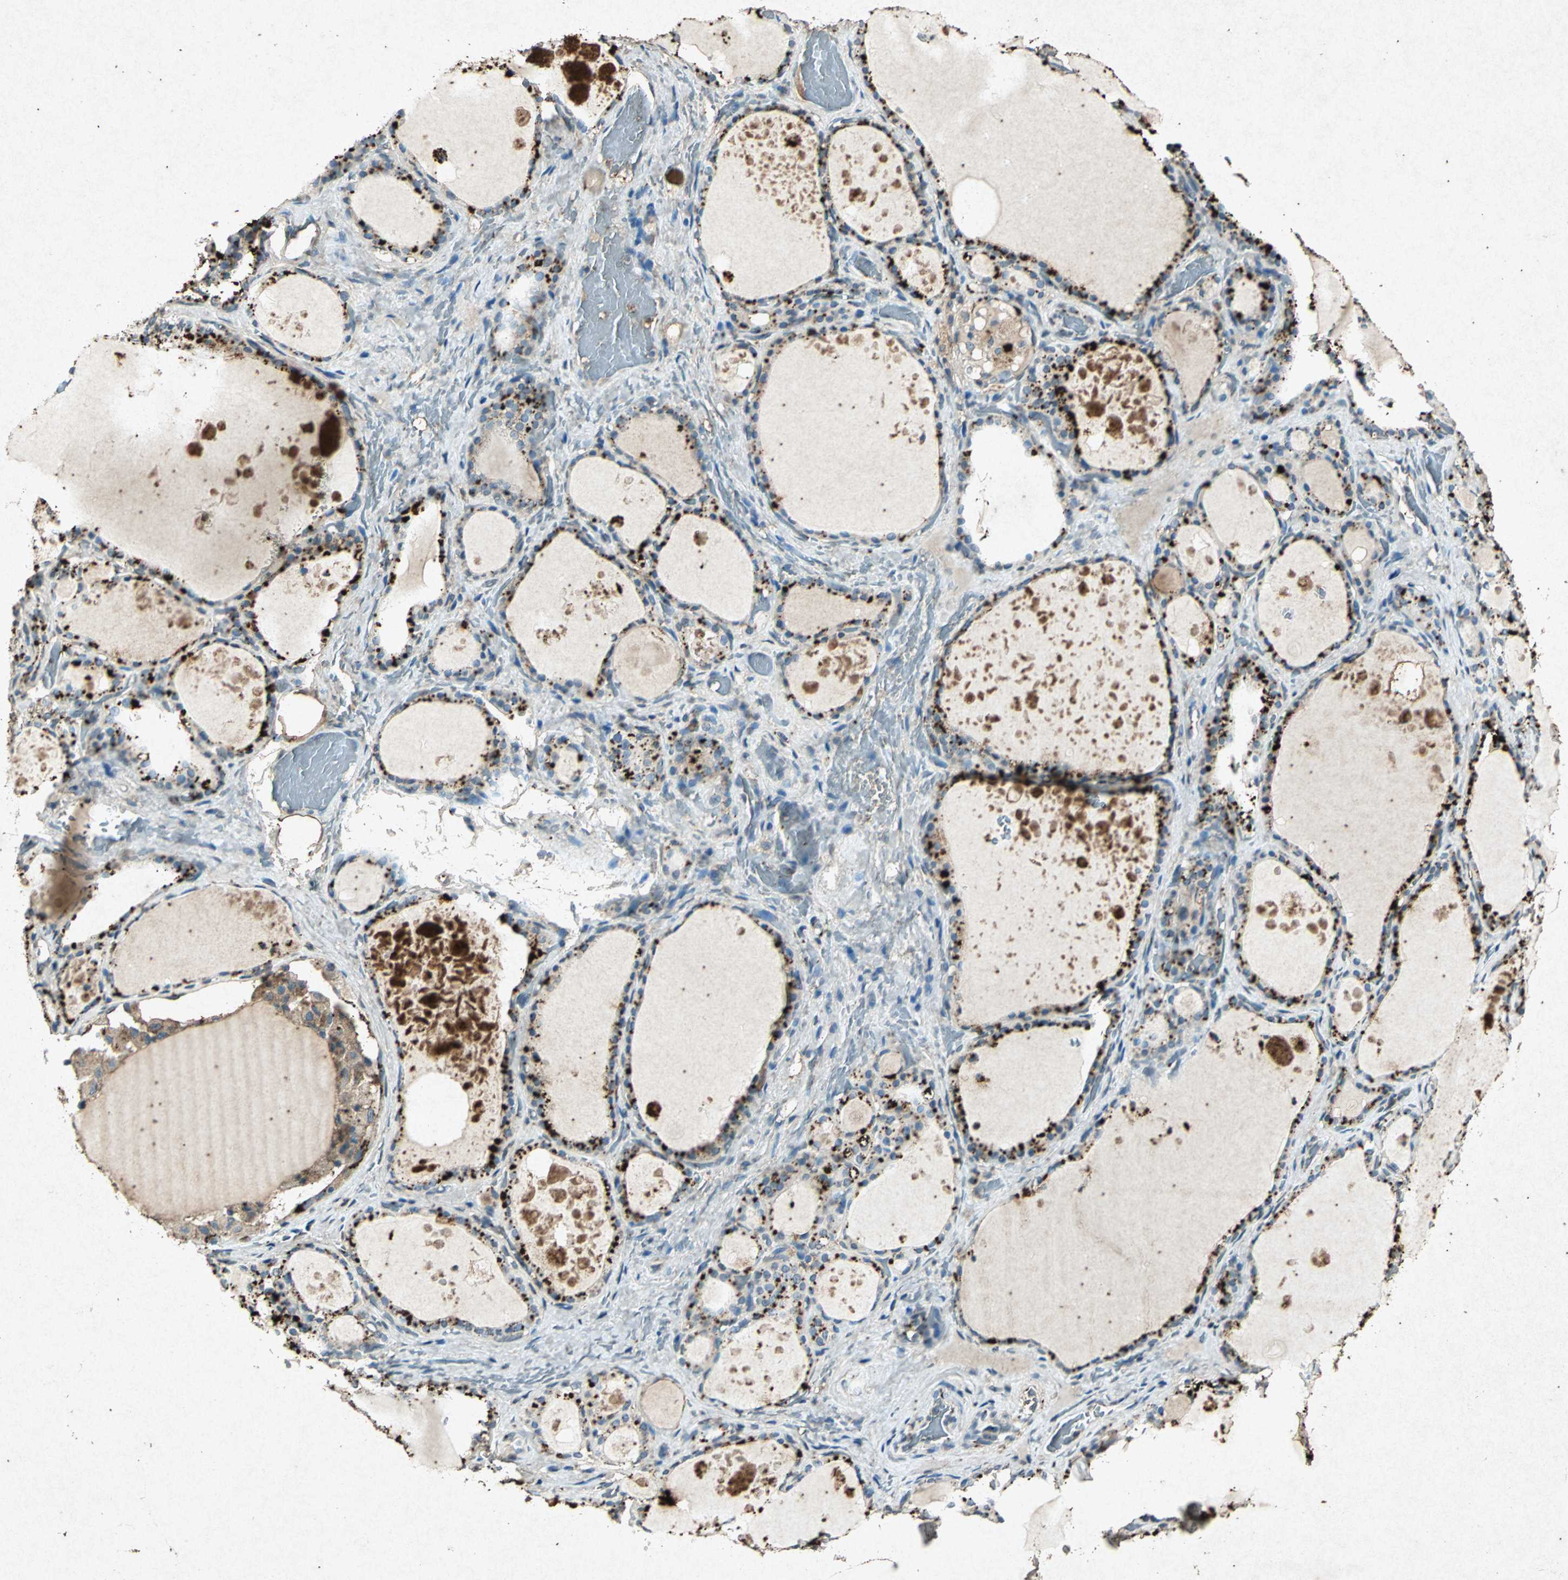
{"staining": {"intensity": "strong", "quantity": "25%-75%", "location": "cytoplasmic/membranous"}, "tissue": "thyroid gland", "cell_type": "Glandular cells", "image_type": "normal", "snomed": [{"axis": "morphology", "description": "Normal tissue, NOS"}, {"axis": "topography", "description": "Thyroid gland"}], "caption": "Glandular cells display strong cytoplasmic/membranous staining in approximately 25%-75% of cells in normal thyroid gland. (brown staining indicates protein expression, while blue staining denotes nuclei).", "gene": "PSEN1", "patient": {"sex": "male", "age": 61}}